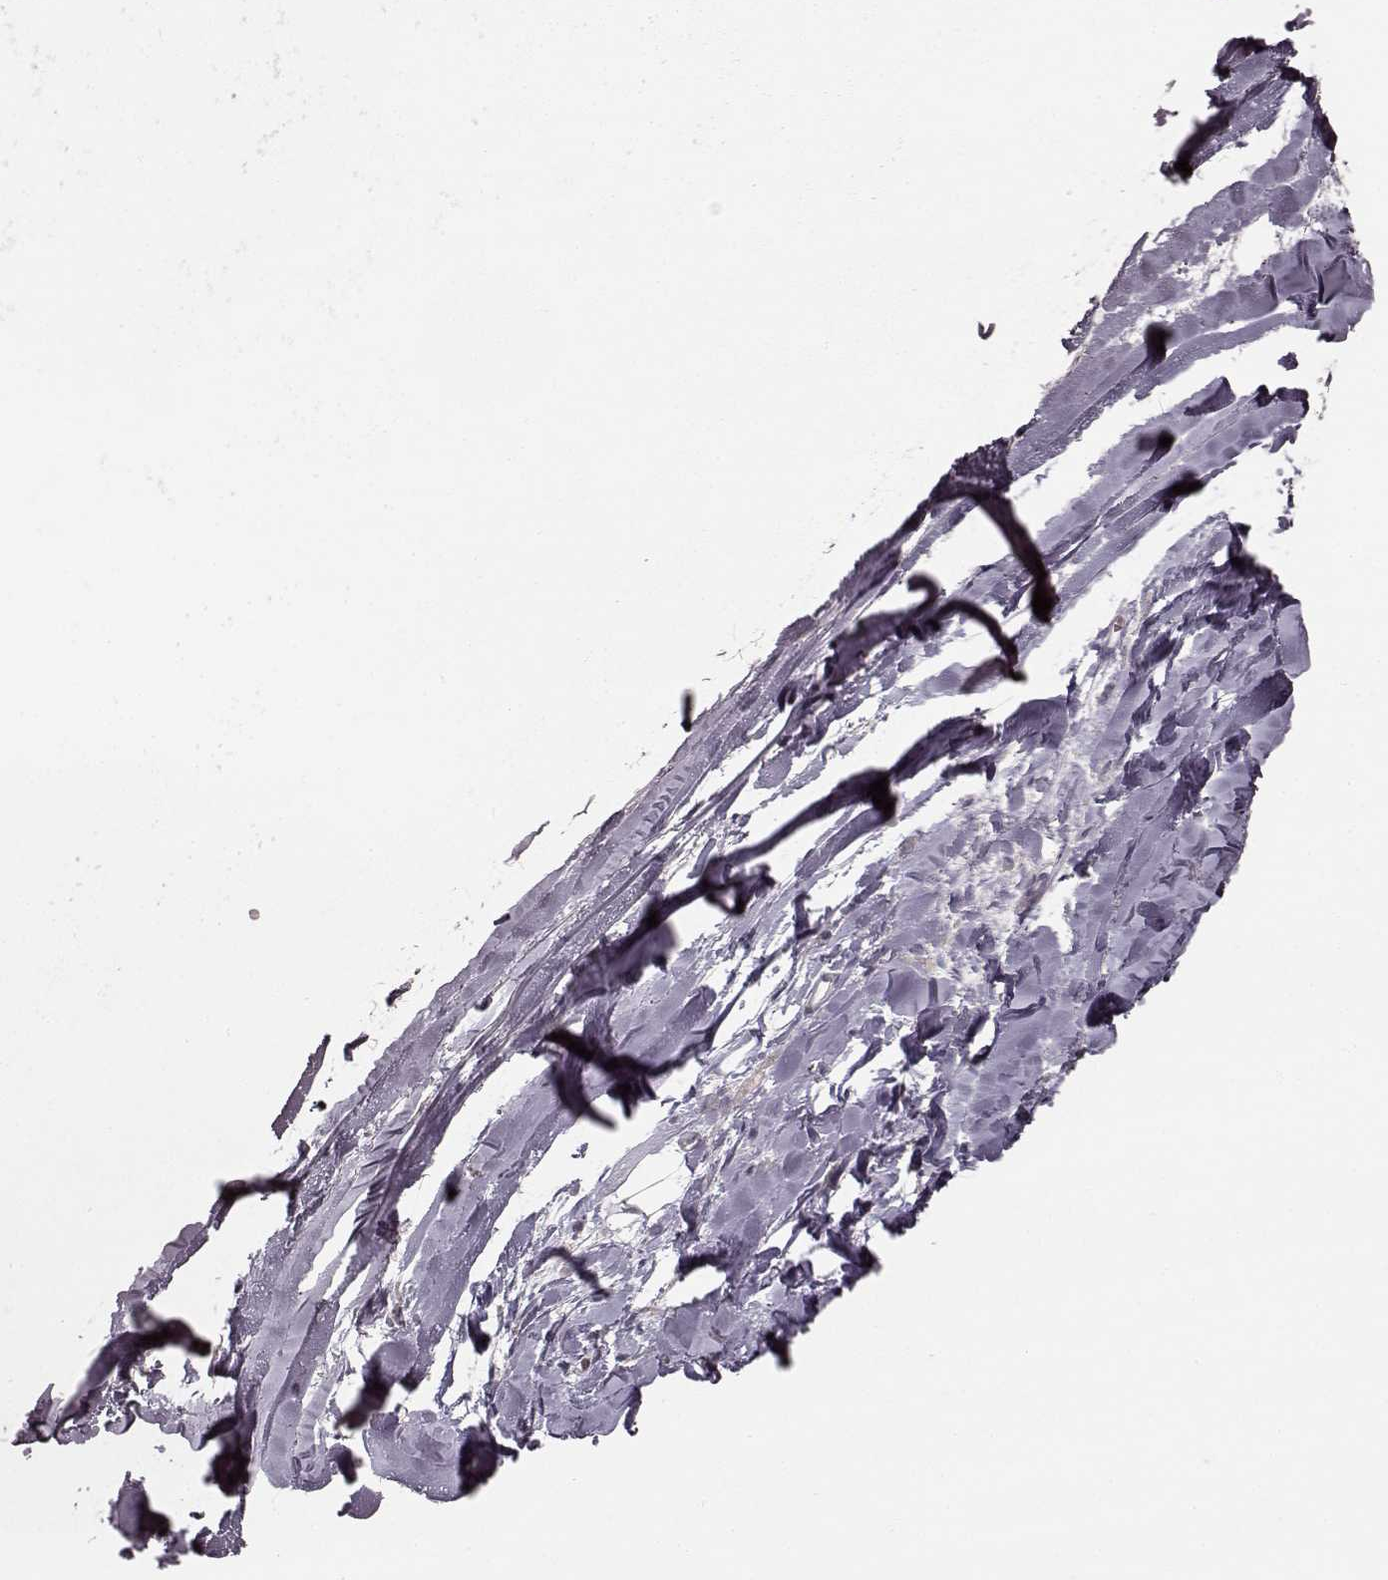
{"staining": {"intensity": "negative", "quantity": "none", "location": "none"}, "tissue": "adipose tissue", "cell_type": "Adipocytes", "image_type": "normal", "snomed": [{"axis": "morphology", "description": "Normal tissue, NOS"}, {"axis": "morphology", "description": "Squamous cell carcinoma, NOS"}, {"axis": "topography", "description": "Cartilage tissue"}, {"axis": "topography", "description": "Bronchus"}, {"axis": "topography", "description": "Lung"}], "caption": "IHC of unremarkable human adipose tissue displays no expression in adipocytes.", "gene": "PRLHR", "patient": {"sex": "male", "age": 66}}